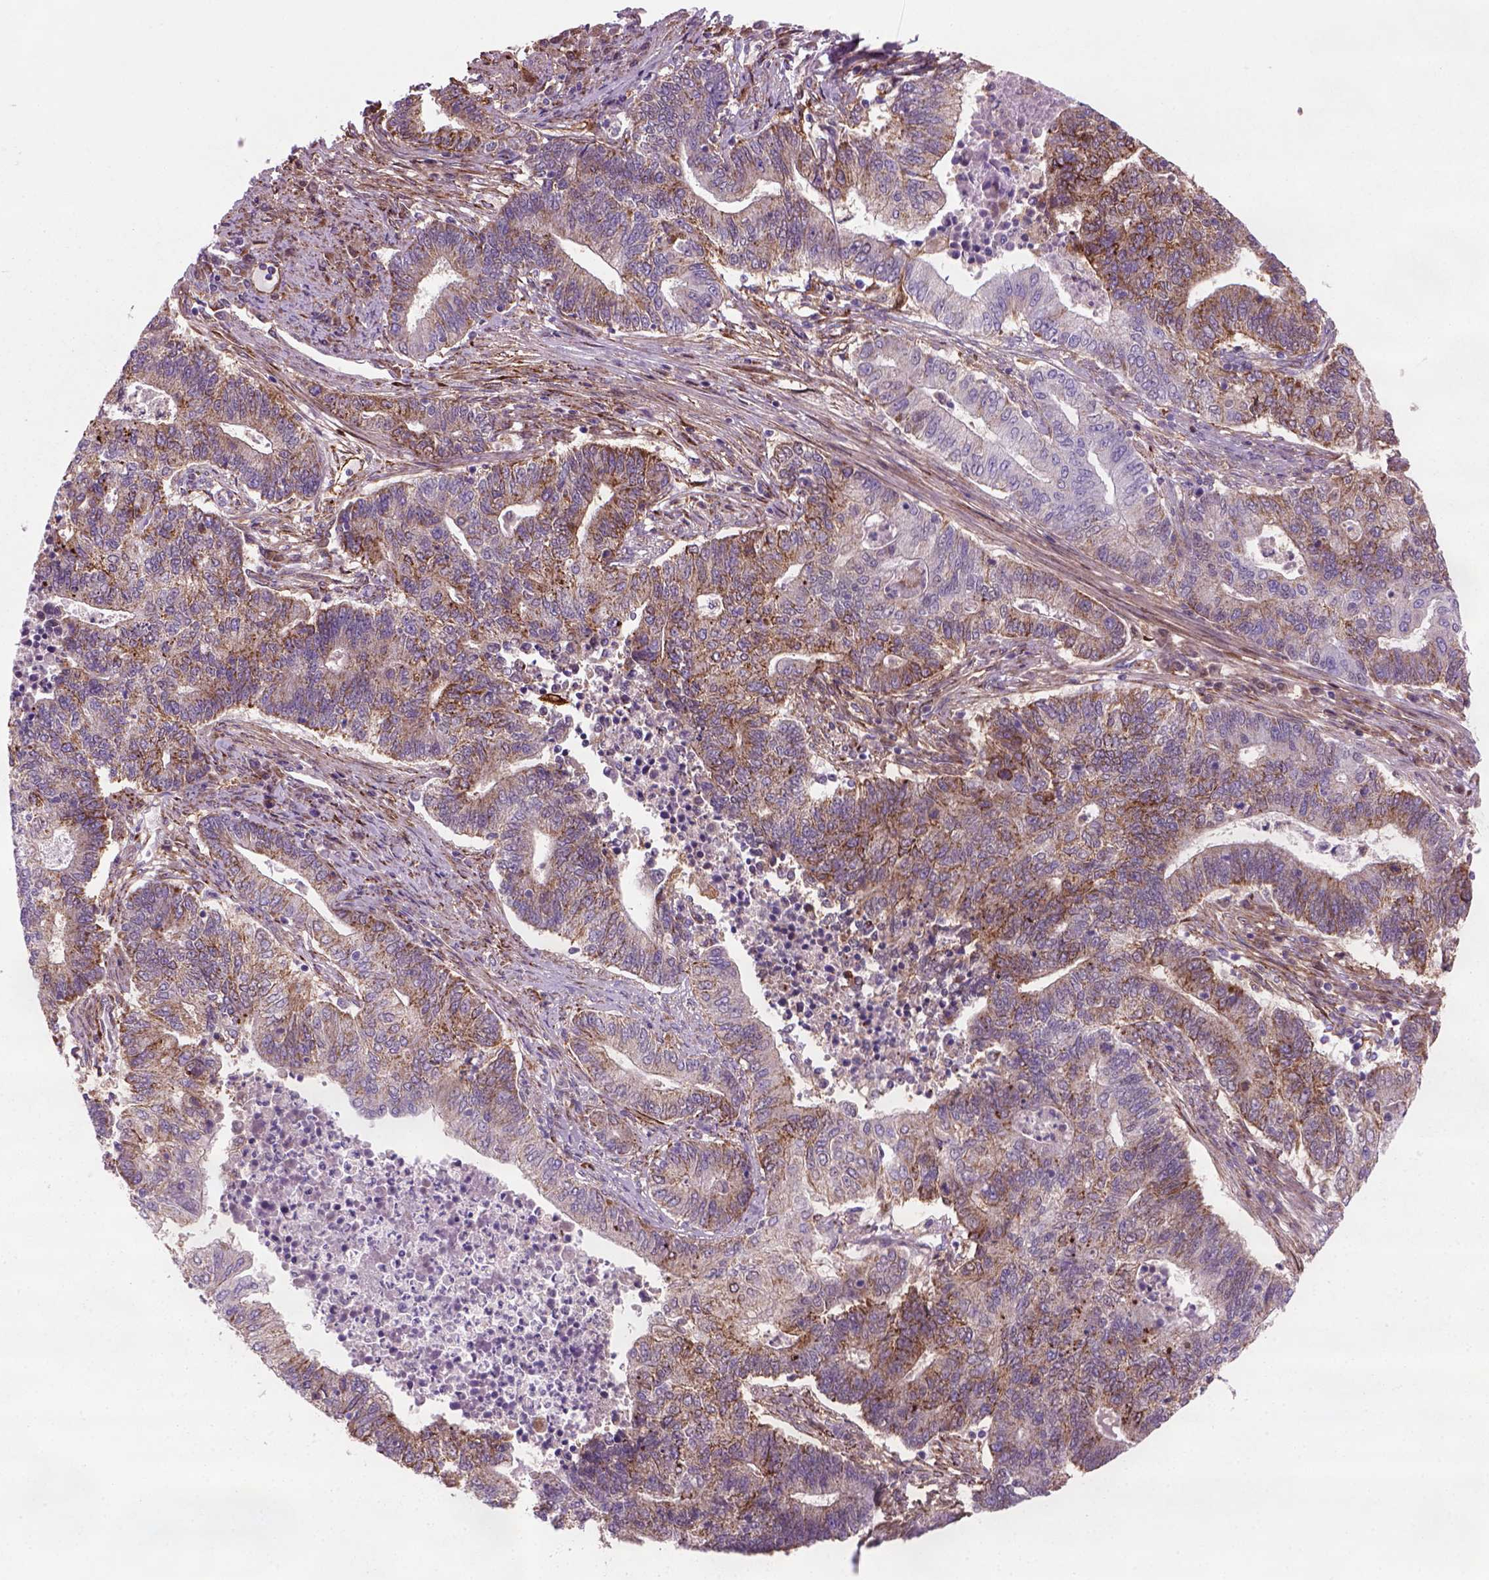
{"staining": {"intensity": "moderate", "quantity": "25%-75%", "location": "cytoplasmic/membranous"}, "tissue": "endometrial cancer", "cell_type": "Tumor cells", "image_type": "cancer", "snomed": [{"axis": "morphology", "description": "Adenocarcinoma, NOS"}, {"axis": "topography", "description": "Uterus"}, {"axis": "topography", "description": "Endometrium"}], "caption": "Immunohistochemical staining of endometrial cancer (adenocarcinoma) shows medium levels of moderate cytoplasmic/membranous expression in approximately 25%-75% of tumor cells. (DAB (3,3'-diaminobenzidine) IHC, brown staining for protein, blue staining for nuclei).", "gene": "MARCKS", "patient": {"sex": "female", "age": 54}}